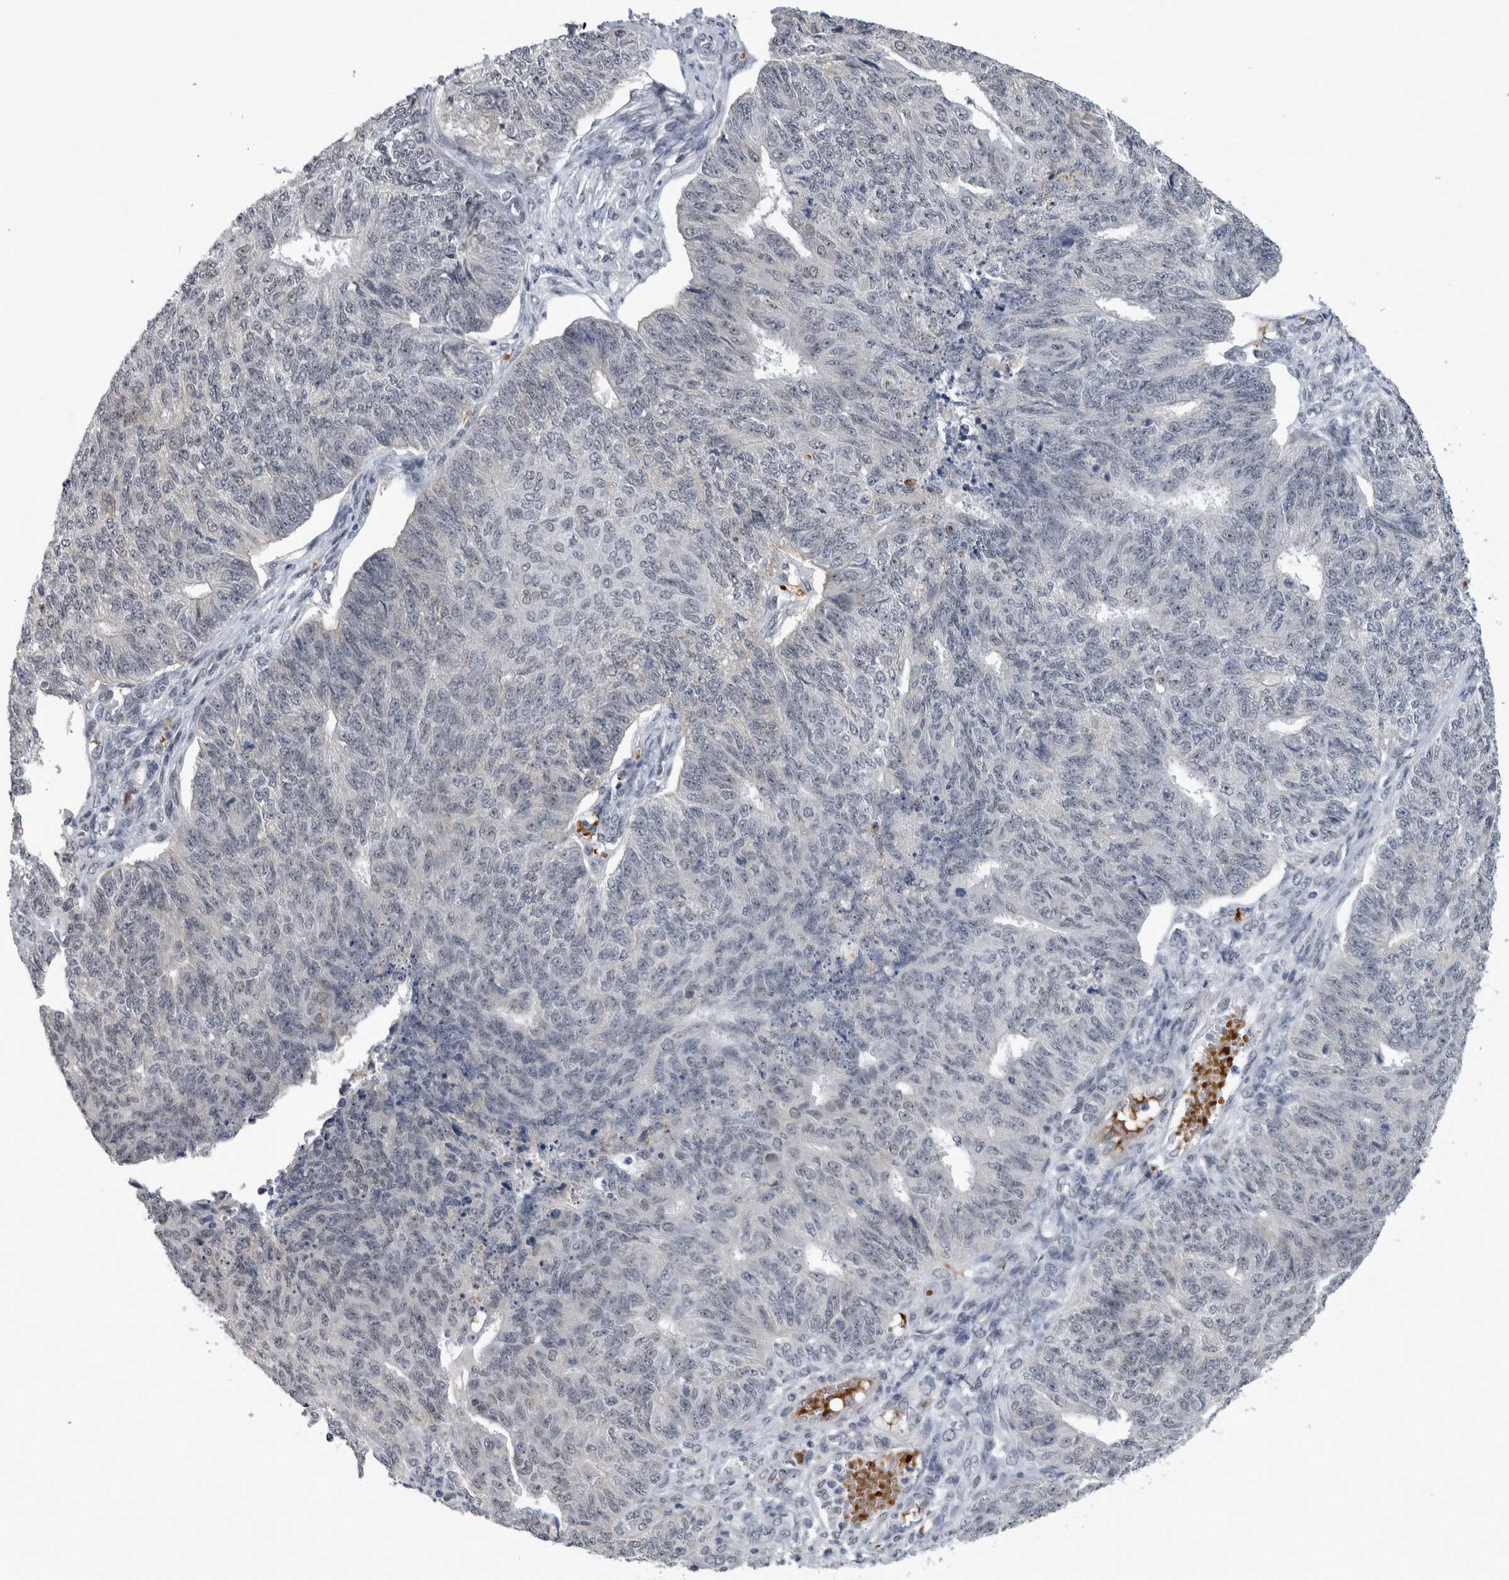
{"staining": {"intensity": "negative", "quantity": "none", "location": "none"}, "tissue": "endometrial cancer", "cell_type": "Tumor cells", "image_type": "cancer", "snomed": [{"axis": "morphology", "description": "Adenocarcinoma, NOS"}, {"axis": "topography", "description": "Endometrium"}], "caption": "Immunohistochemistry (IHC) image of neoplastic tissue: human endometrial adenocarcinoma stained with DAB demonstrates no significant protein positivity in tumor cells.", "gene": "PEBP4", "patient": {"sex": "female", "age": 32}}